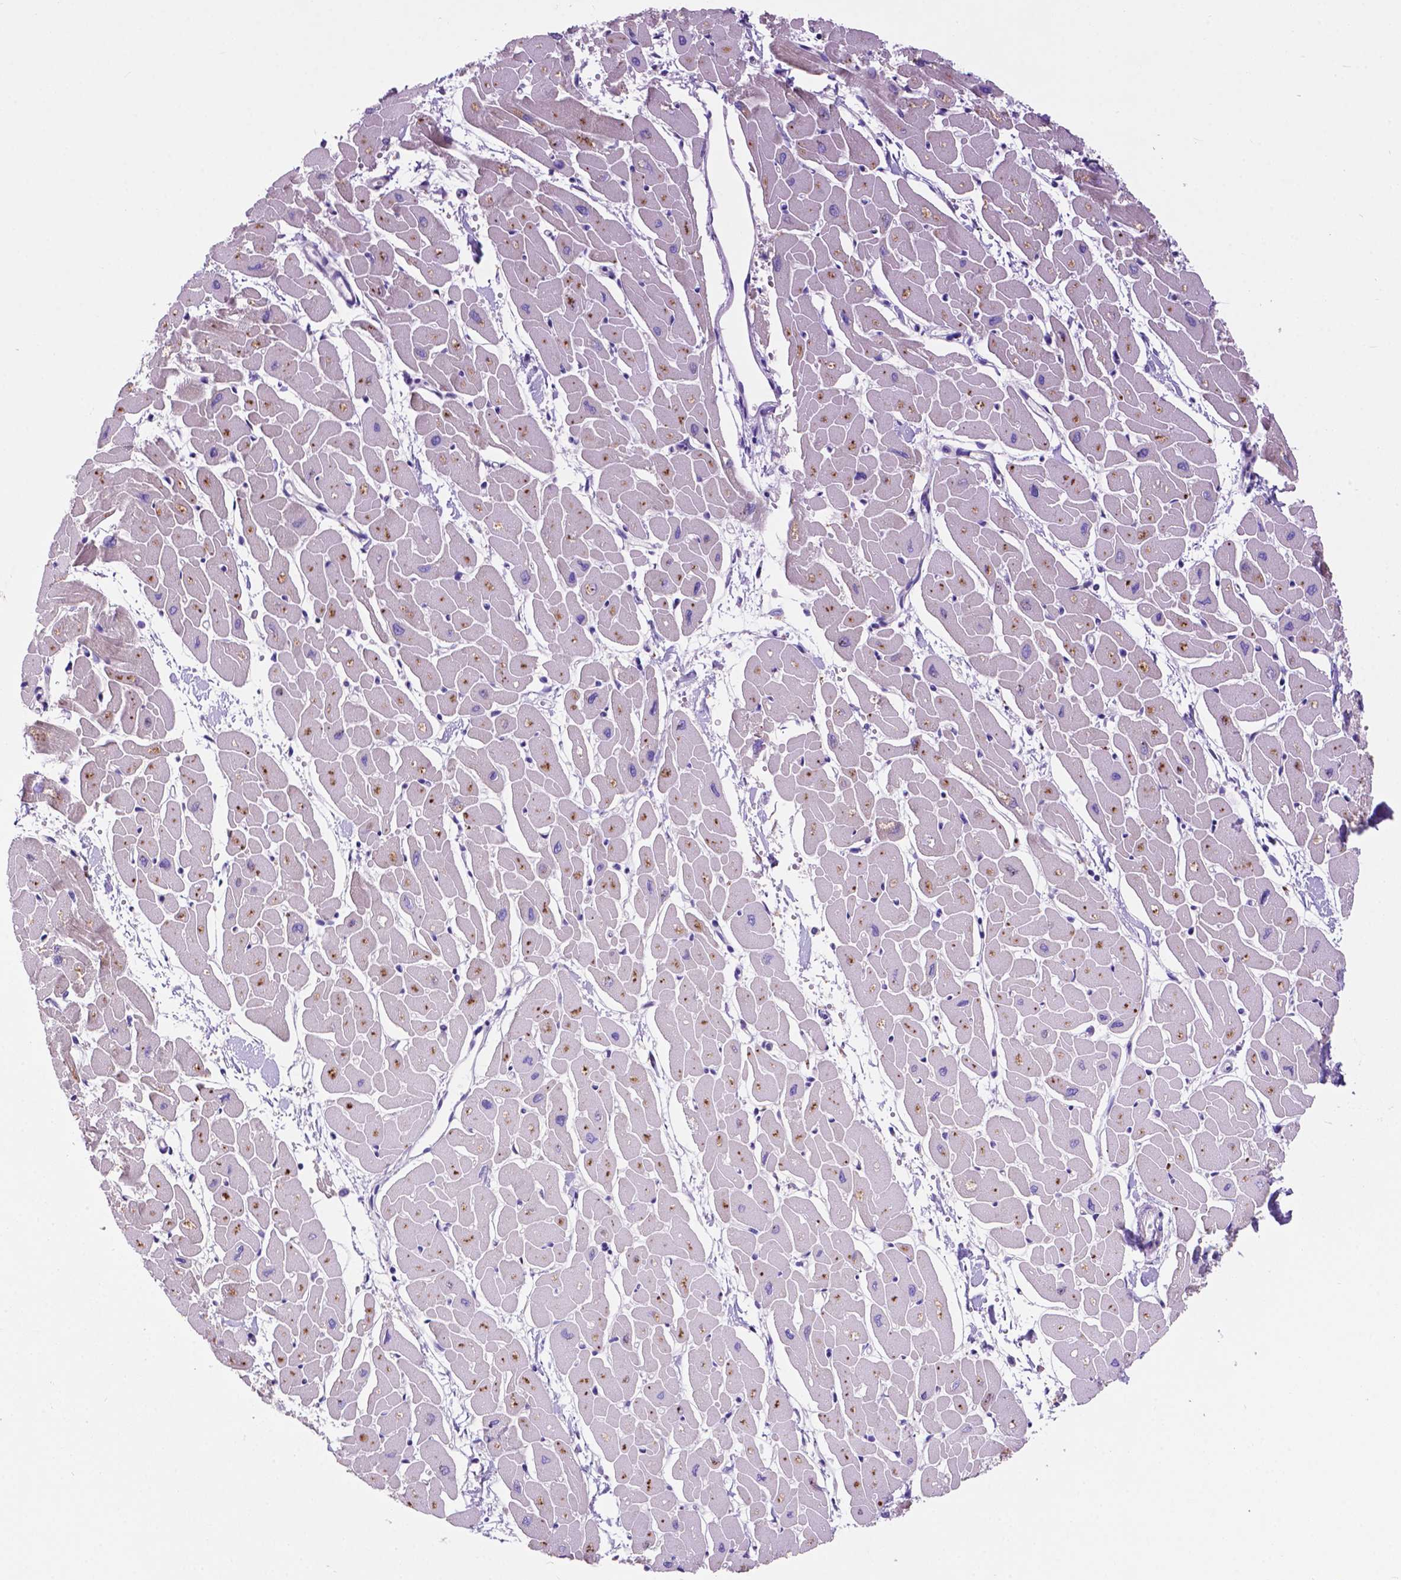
{"staining": {"intensity": "moderate", "quantity": "<25%", "location": "cytoplasmic/membranous"}, "tissue": "heart muscle", "cell_type": "Cardiomyocytes", "image_type": "normal", "snomed": [{"axis": "morphology", "description": "Normal tissue, NOS"}, {"axis": "topography", "description": "Heart"}], "caption": "Brown immunohistochemical staining in benign human heart muscle shows moderate cytoplasmic/membranous expression in about <25% of cardiomyocytes.", "gene": "TMEM121B", "patient": {"sex": "male", "age": 57}}